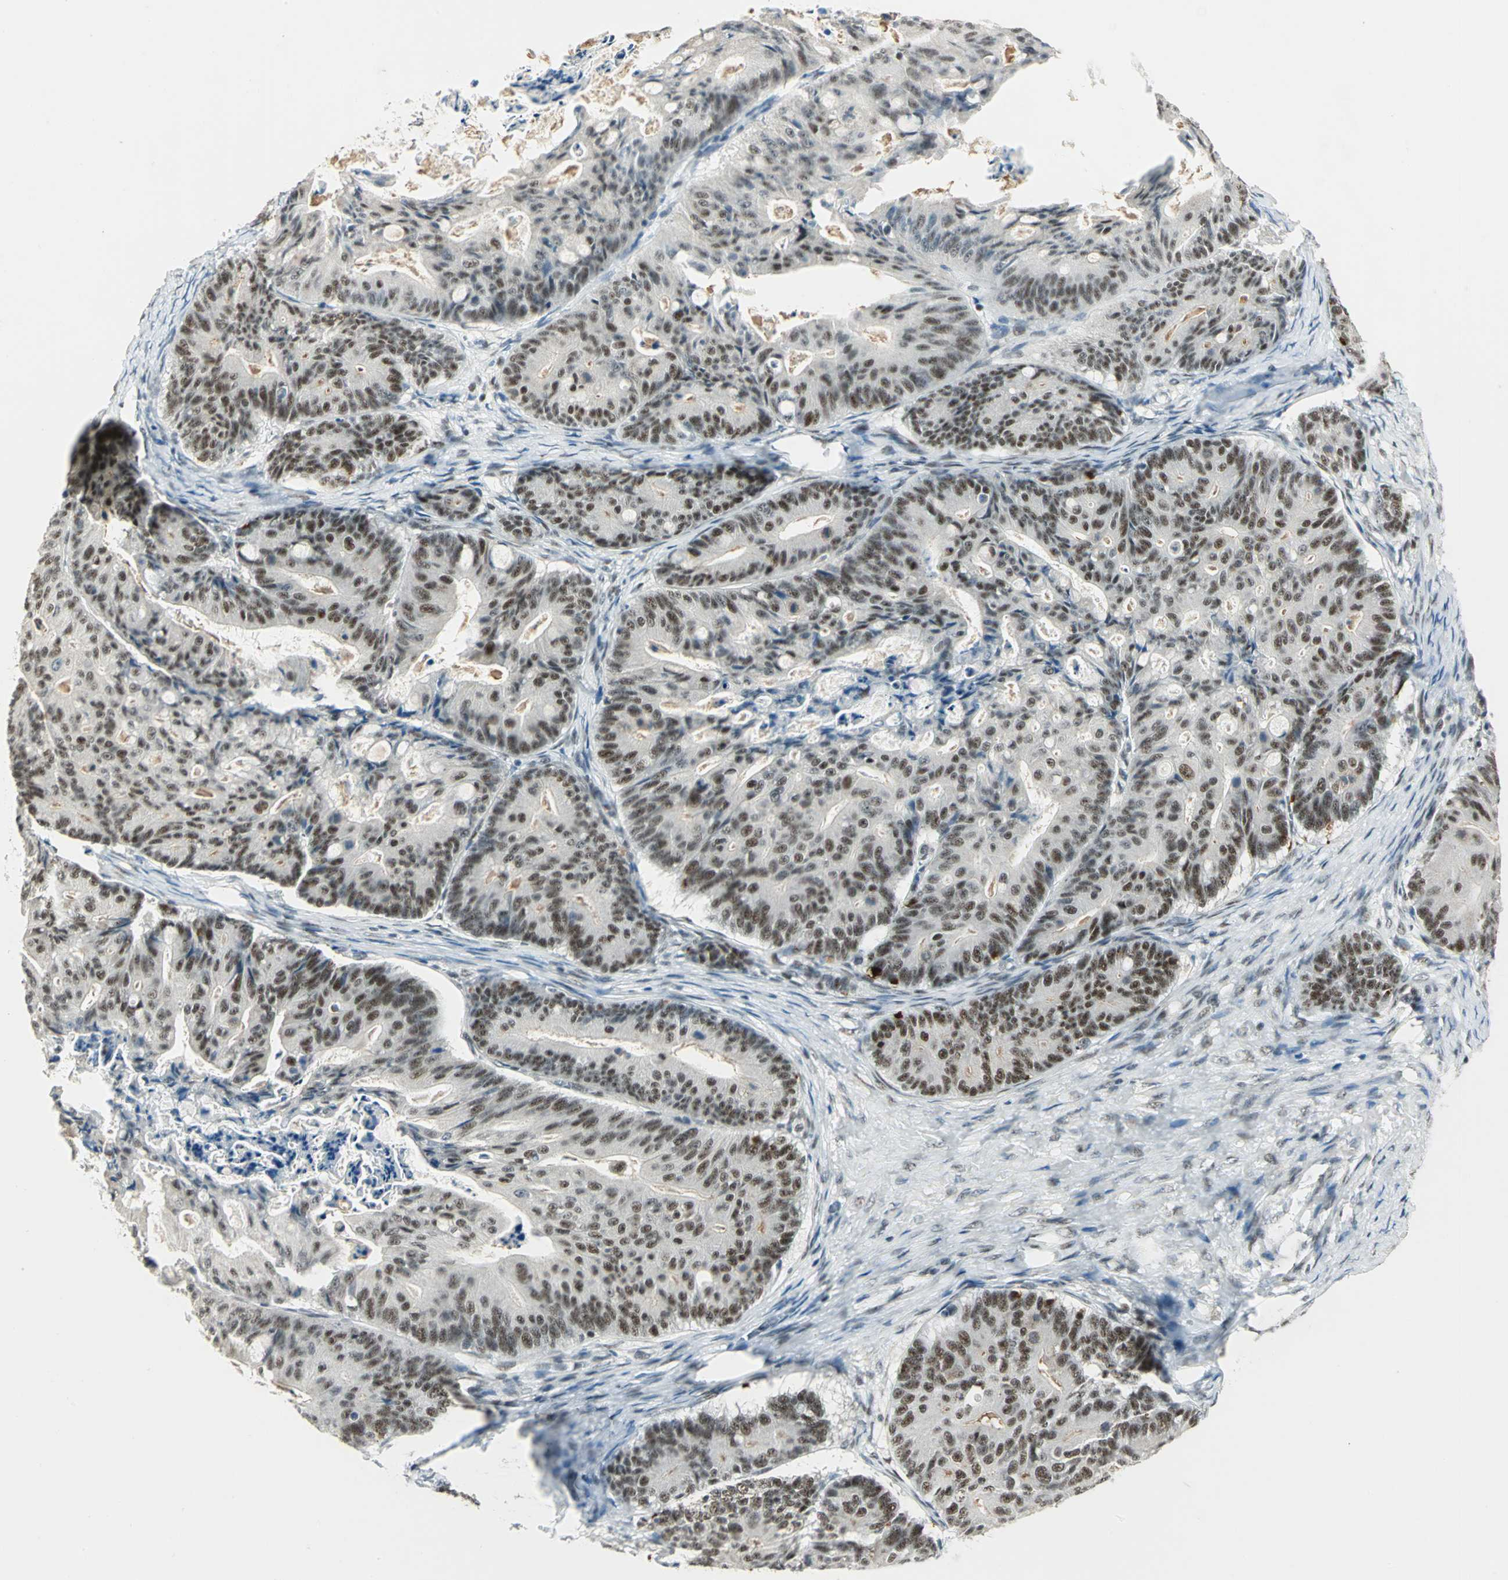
{"staining": {"intensity": "moderate", "quantity": ">75%", "location": "nuclear"}, "tissue": "ovarian cancer", "cell_type": "Tumor cells", "image_type": "cancer", "snomed": [{"axis": "morphology", "description": "Cystadenocarcinoma, mucinous, NOS"}, {"axis": "topography", "description": "Ovary"}], "caption": "Ovarian cancer (mucinous cystadenocarcinoma) was stained to show a protein in brown. There is medium levels of moderate nuclear expression in about >75% of tumor cells.", "gene": "CCNT1", "patient": {"sex": "female", "age": 36}}